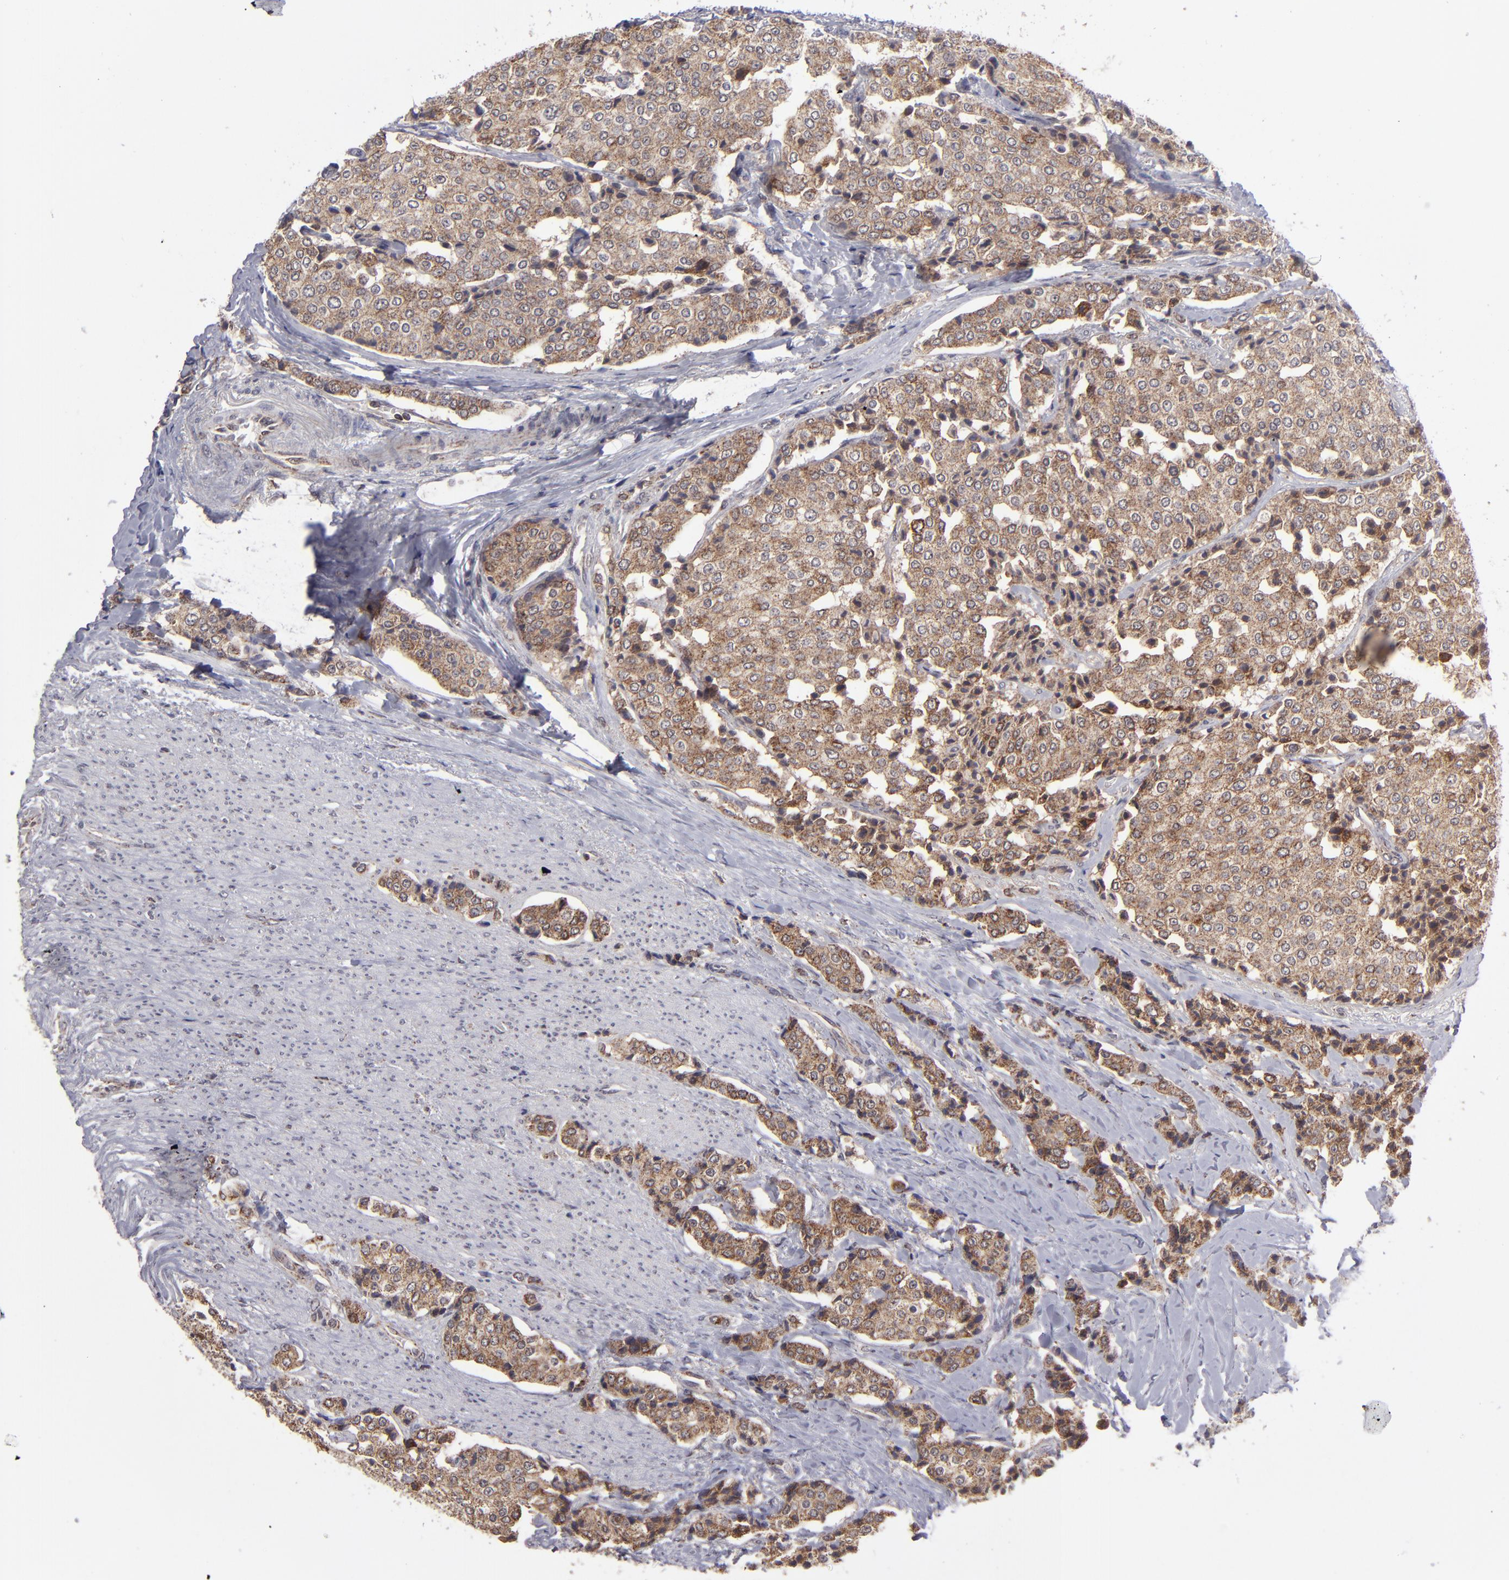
{"staining": {"intensity": "moderate", "quantity": ">75%", "location": "cytoplasmic/membranous"}, "tissue": "carcinoid", "cell_type": "Tumor cells", "image_type": "cancer", "snomed": [{"axis": "morphology", "description": "Carcinoid, malignant, NOS"}, {"axis": "topography", "description": "Colon"}], "caption": "Human carcinoid stained with a brown dye shows moderate cytoplasmic/membranous positive positivity in about >75% of tumor cells.", "gene": "SLC15A1", "patient": {"sex": "female", "age": 61}}